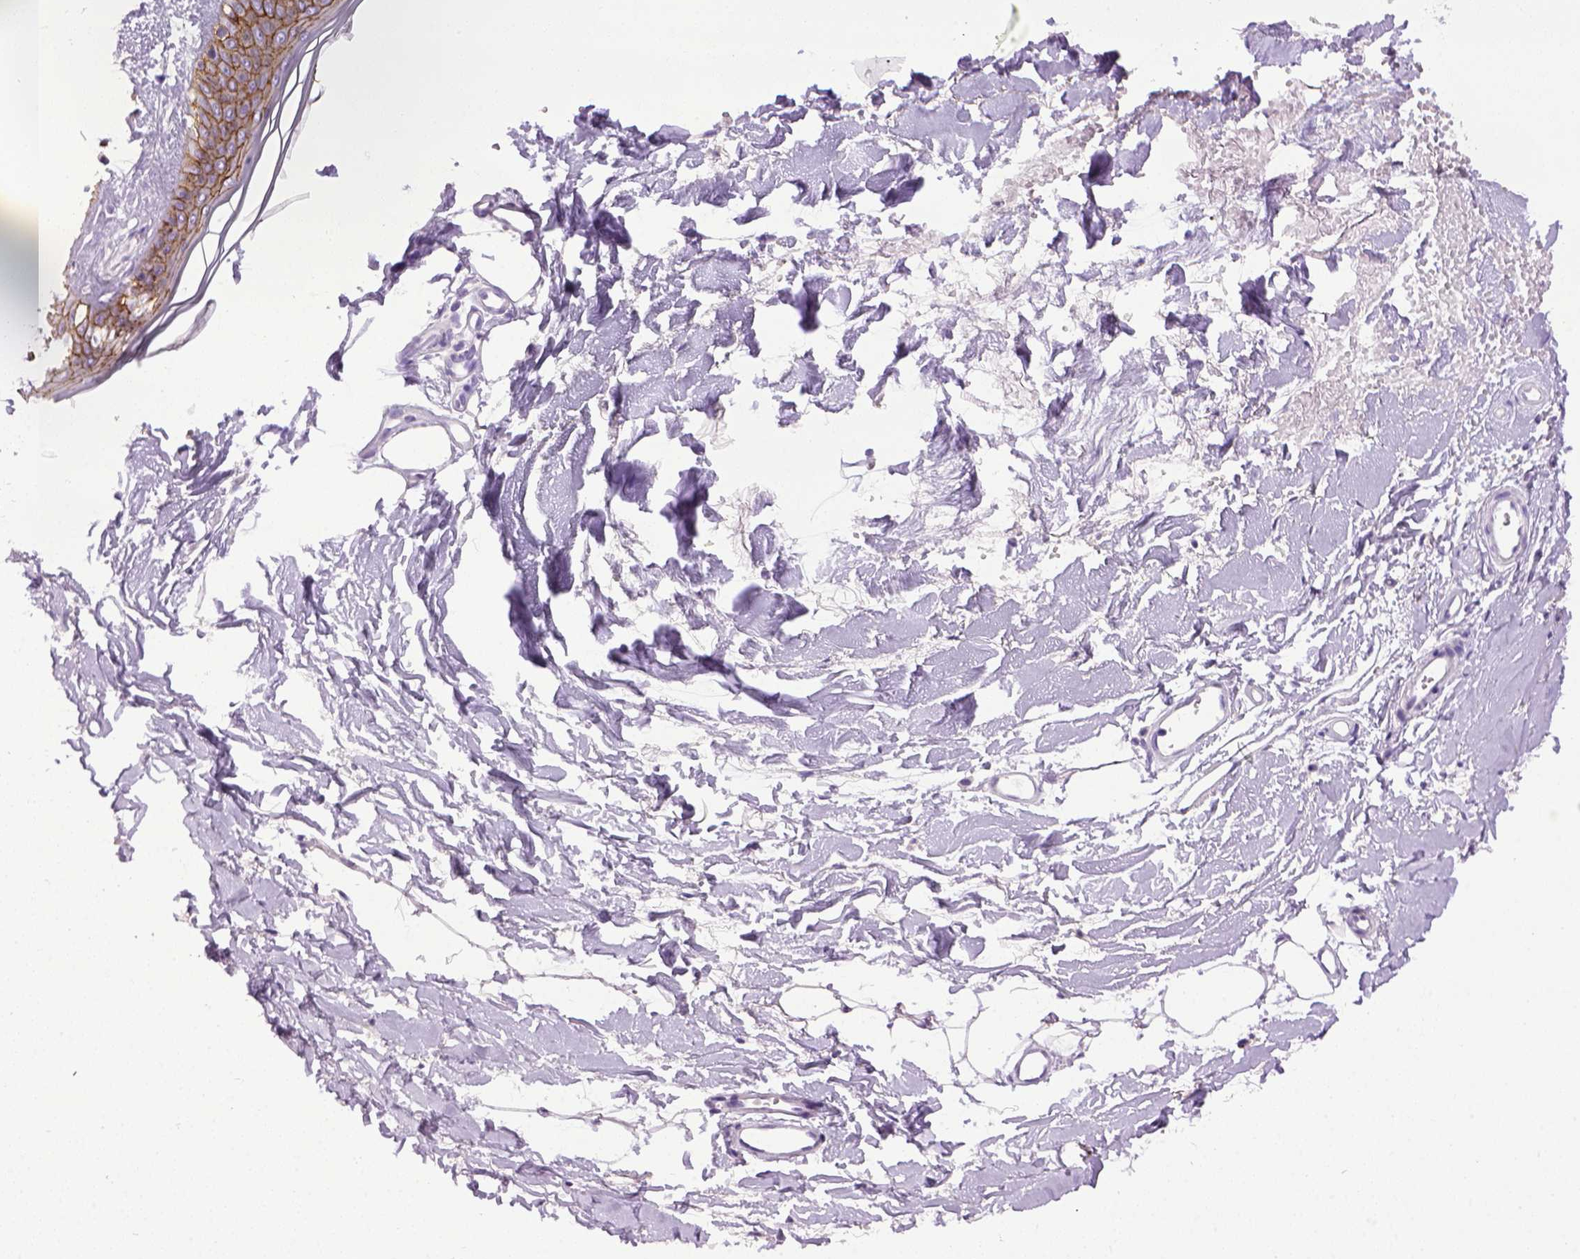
{"staining": {"intensity": "negative", "quantity": "none", "location": "none"}, "tissue": "skin", "cell_type": "Fibroblasts", "image_type": "normal", "snomed": [{"axis": "morphology", "description": "Normal tissue, NOS"}, {"axis": "topography", "description": "Skin"}], "caption": "Immunohistochemistry photomicrograph of unremarkable skin: skin stained with DAB exhibits no significant protein staining in fibroblasts.", "gene": "CDH1", "patient": {"sex": "female", "age": 34}}